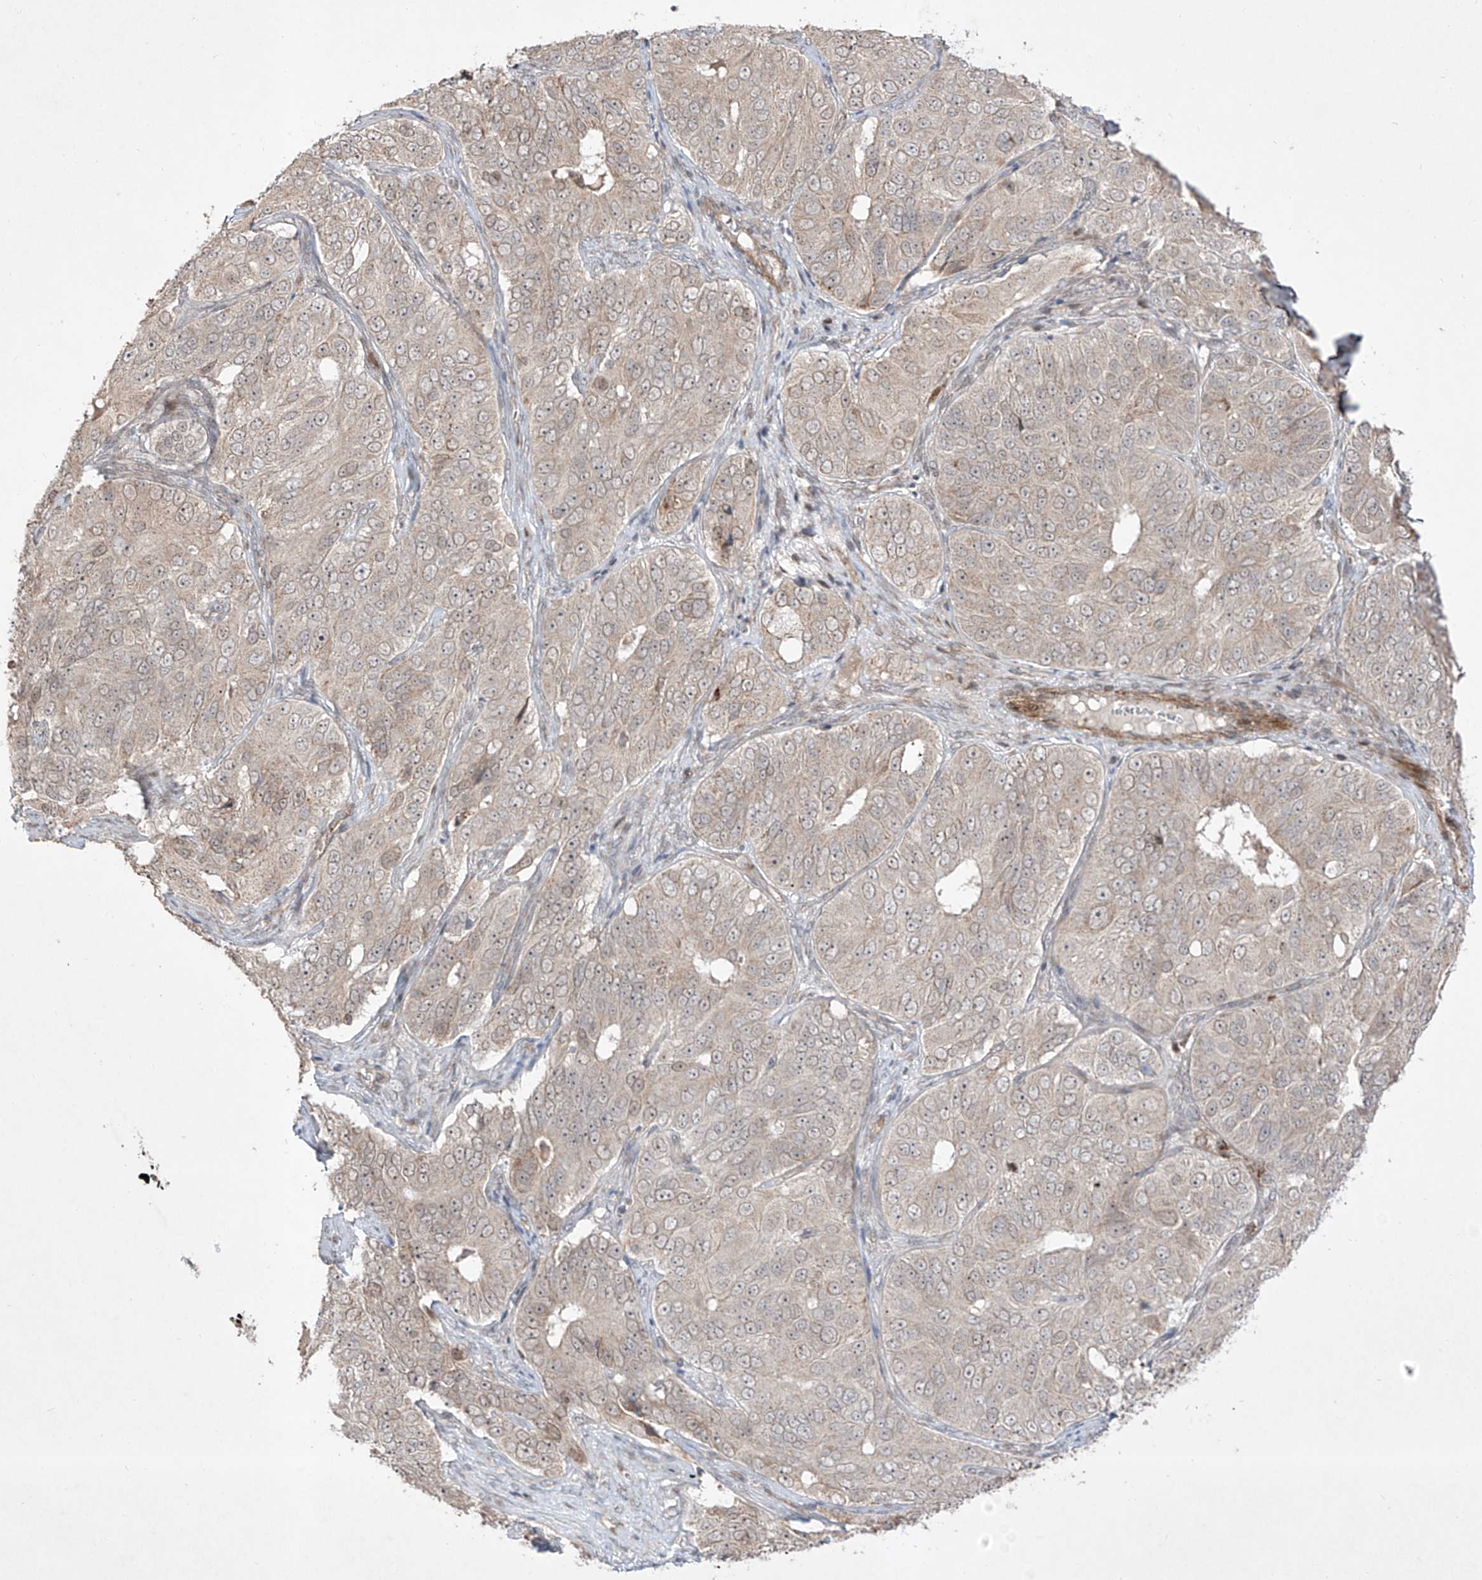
{"staining": {"intensity": "negative", "quantity": "none", "location": "none"}, "tissue": "ovarian cancer", "cell_type": "Tumor cells", "image_type": "cancer", "snomed": [{"axis": "morphology", "description": "Carcinoma, endometroid"}, {"axis": "topography", "description": "Ovary"}], "caption": "High magnification brightfield microscopy of ovarian endometroid carcinoma stained with DAB (brown) and counterstained with hematoxylin (blue): tumor cells show no significant positivity.", "gene": "KDM1B", "patient": {"sex": "female", "age": 51}}